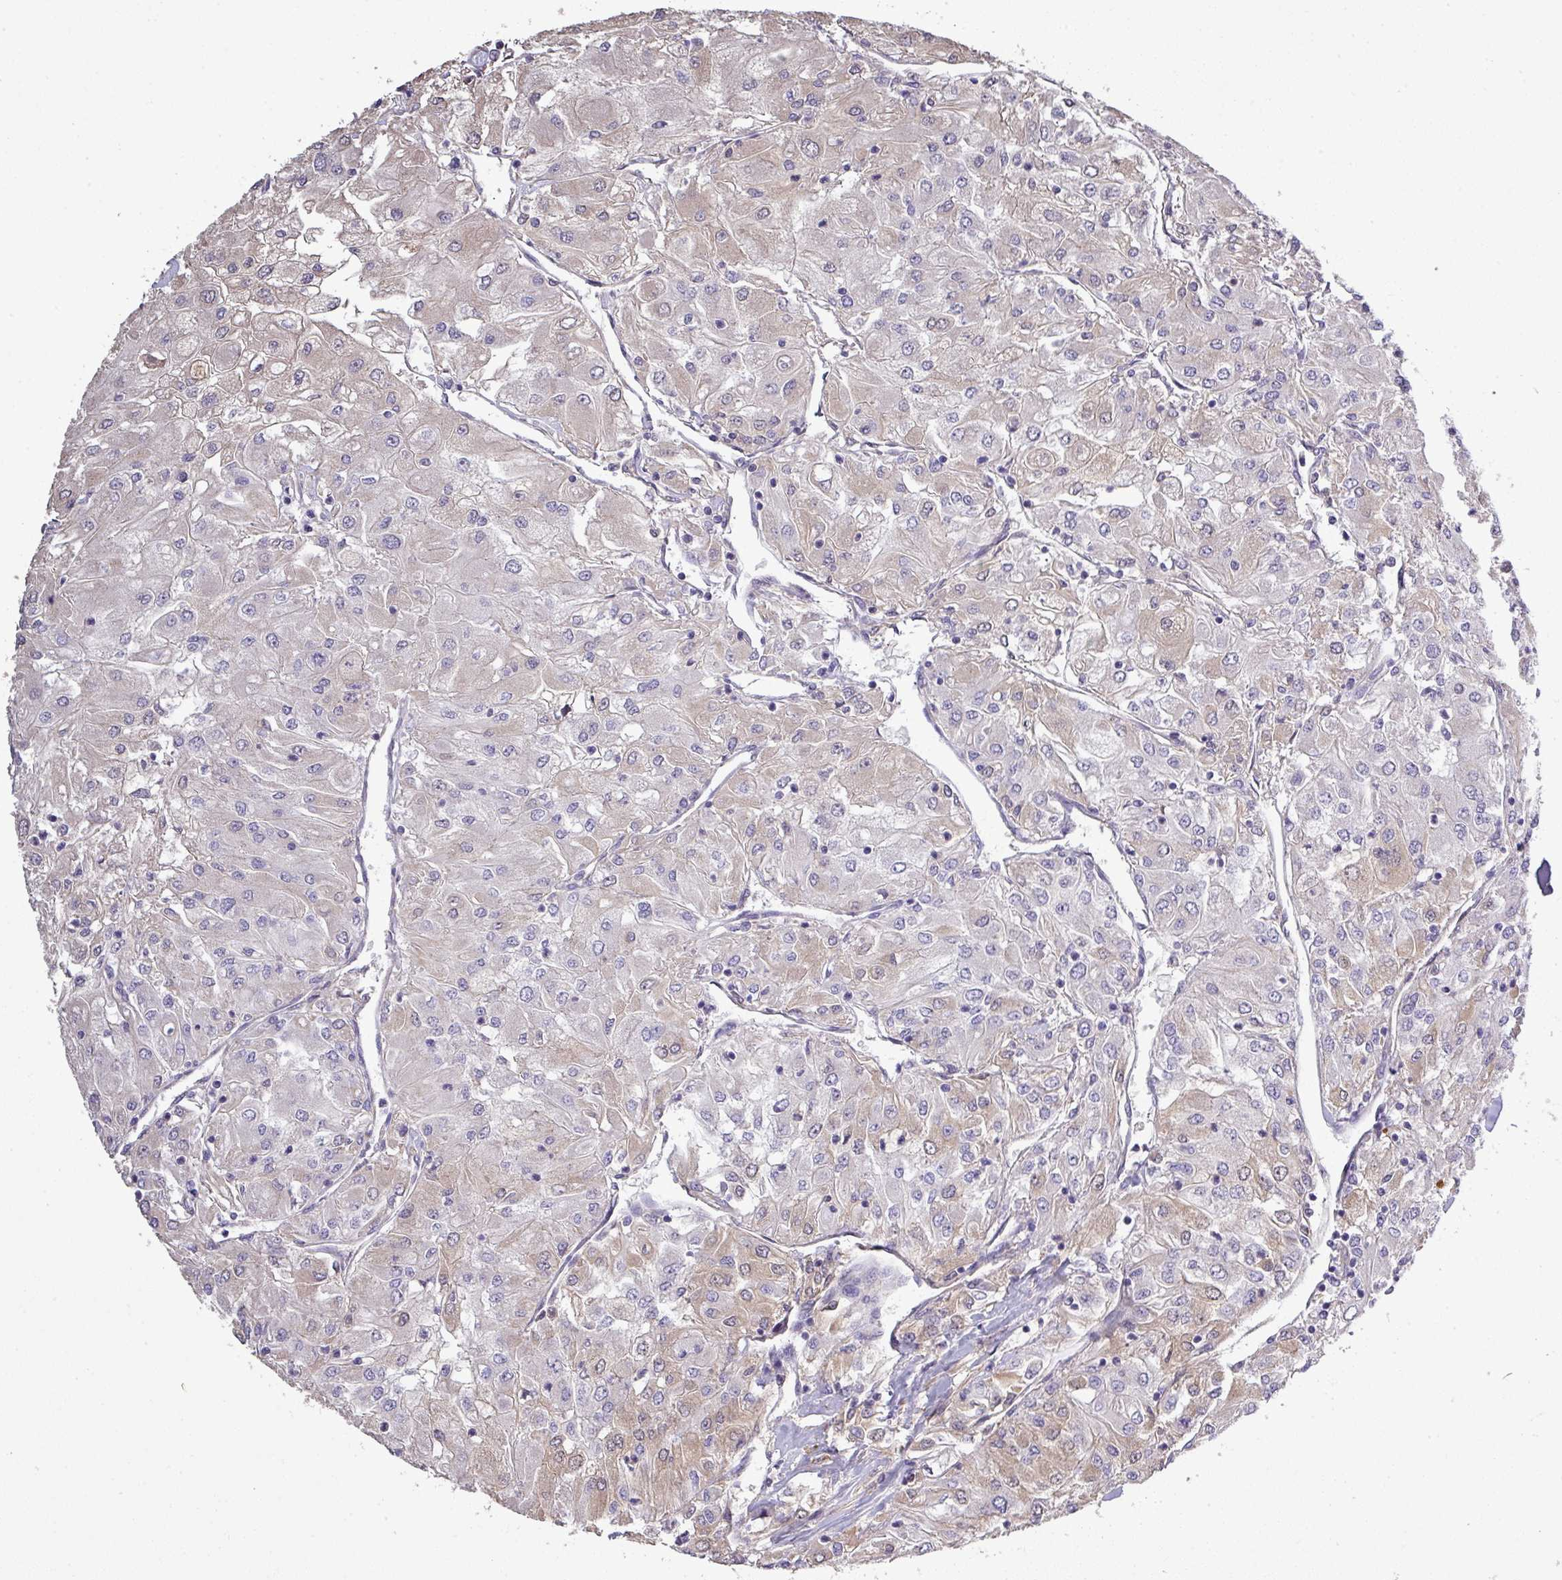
{"staining": {"intensity": "weak", "quantity": "<25%", "location": "cytoplasmic/membranous"}, "tissue": "renal cancer", "cell_type": "Tumor cells", "image_type": "cancer", "snomed": [{"axis": "morphology", "description": "Adenocarcinoma, NOS"}, {"axis": "topography", "description": "Kidney"}], "caption": "Immunohistochemistry (IHC) of human renal cancer (adenocarcinoma) demonstrates no staining in tumor cells.", "gene": "ISLR", "patient": {"sex": "male", "age": 80}}